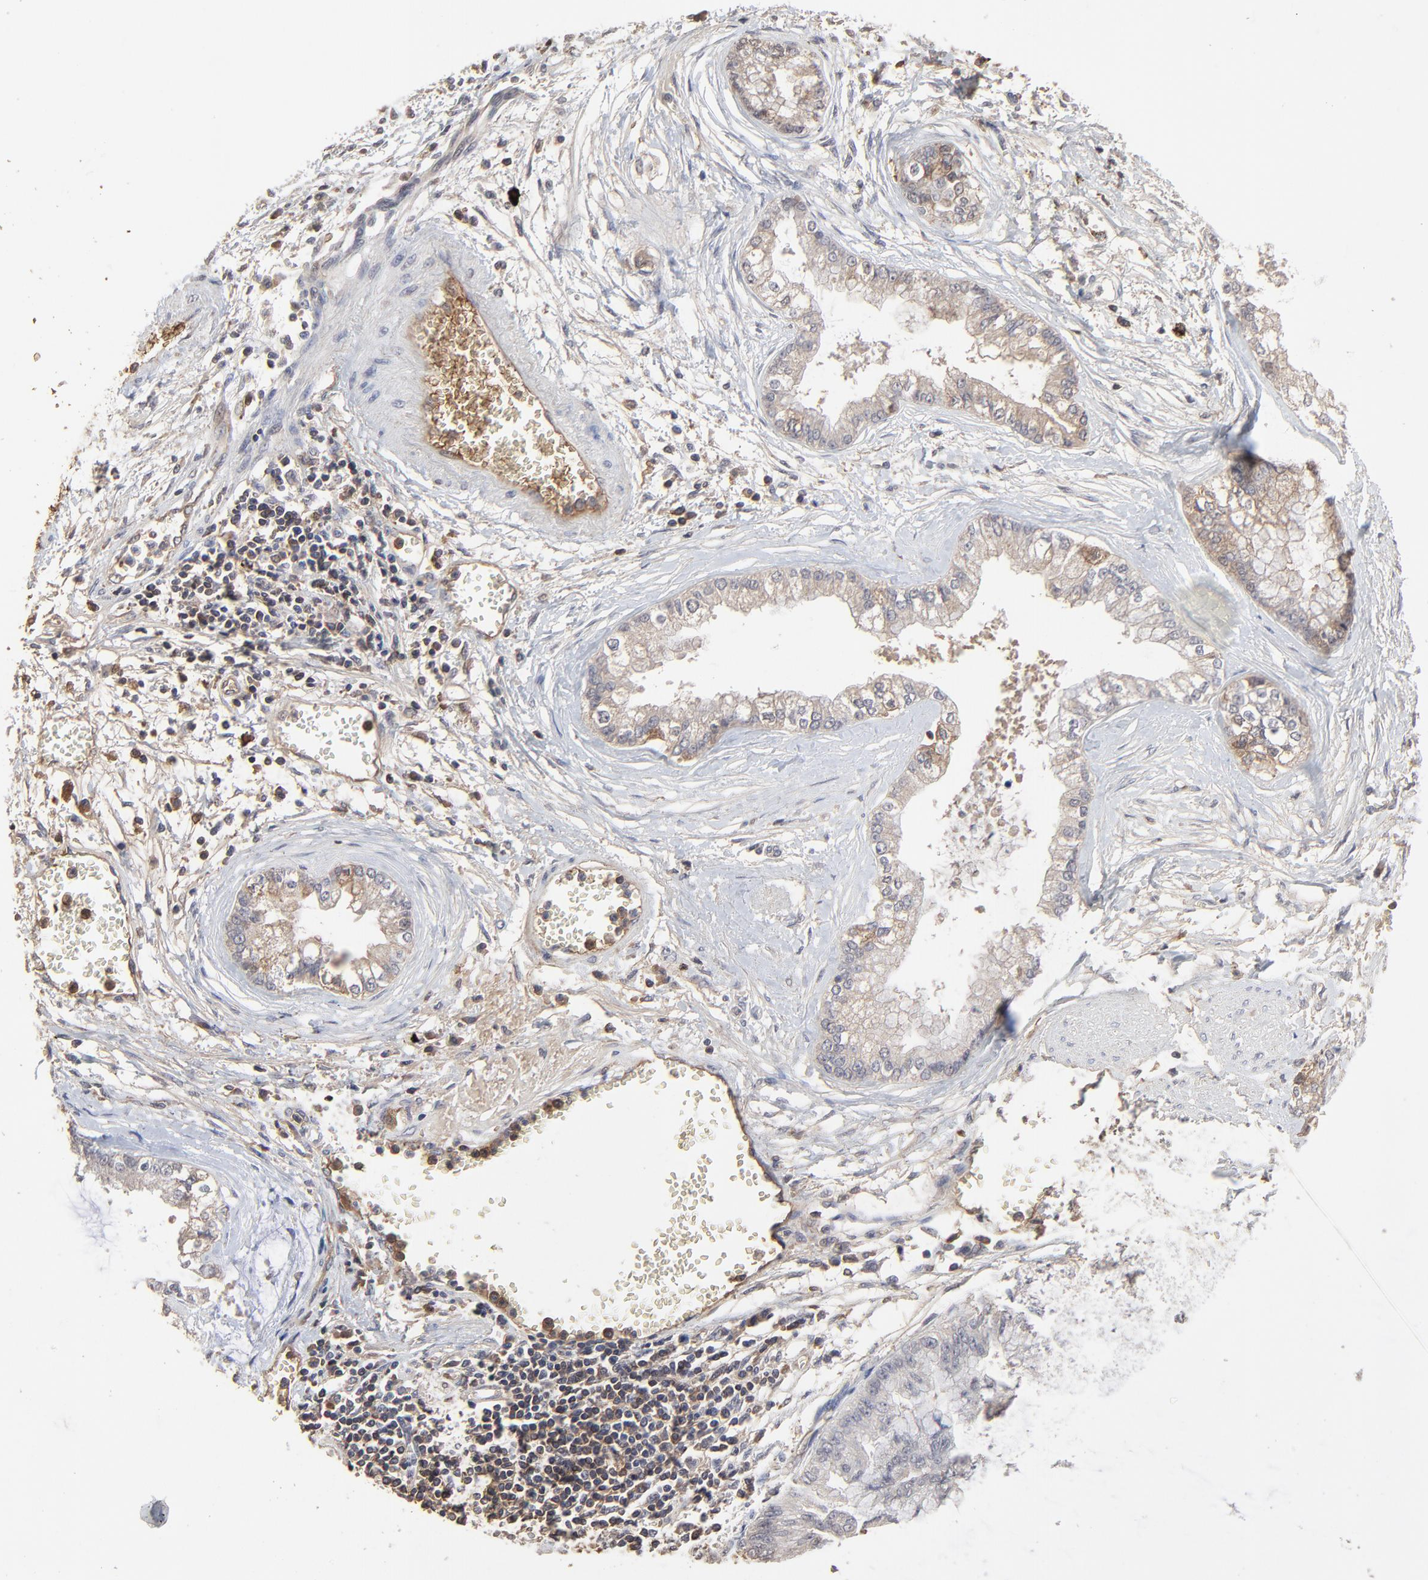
{"staining": {"intensity": "weak", "quantity": ">75%", "location": "cytoplasmic/membranous"}, "tissue": "liver cancer", "cell_type": "Tumor cells", "image_type": "cancer", "snomed": [{"axis": "morphology", "description": "Cholangiocarcinoma"}, {"axis": "topography", "description": "Liver"}], "caption": "This is a histology image of immunohistochemistry staining of cholangiocarcinoma (liver), which shows weak positivity in the cytoplasmic/membranous of tumor cells.", "gene": "VPREB3", "patient": {"sex": "female", "age": 79}}